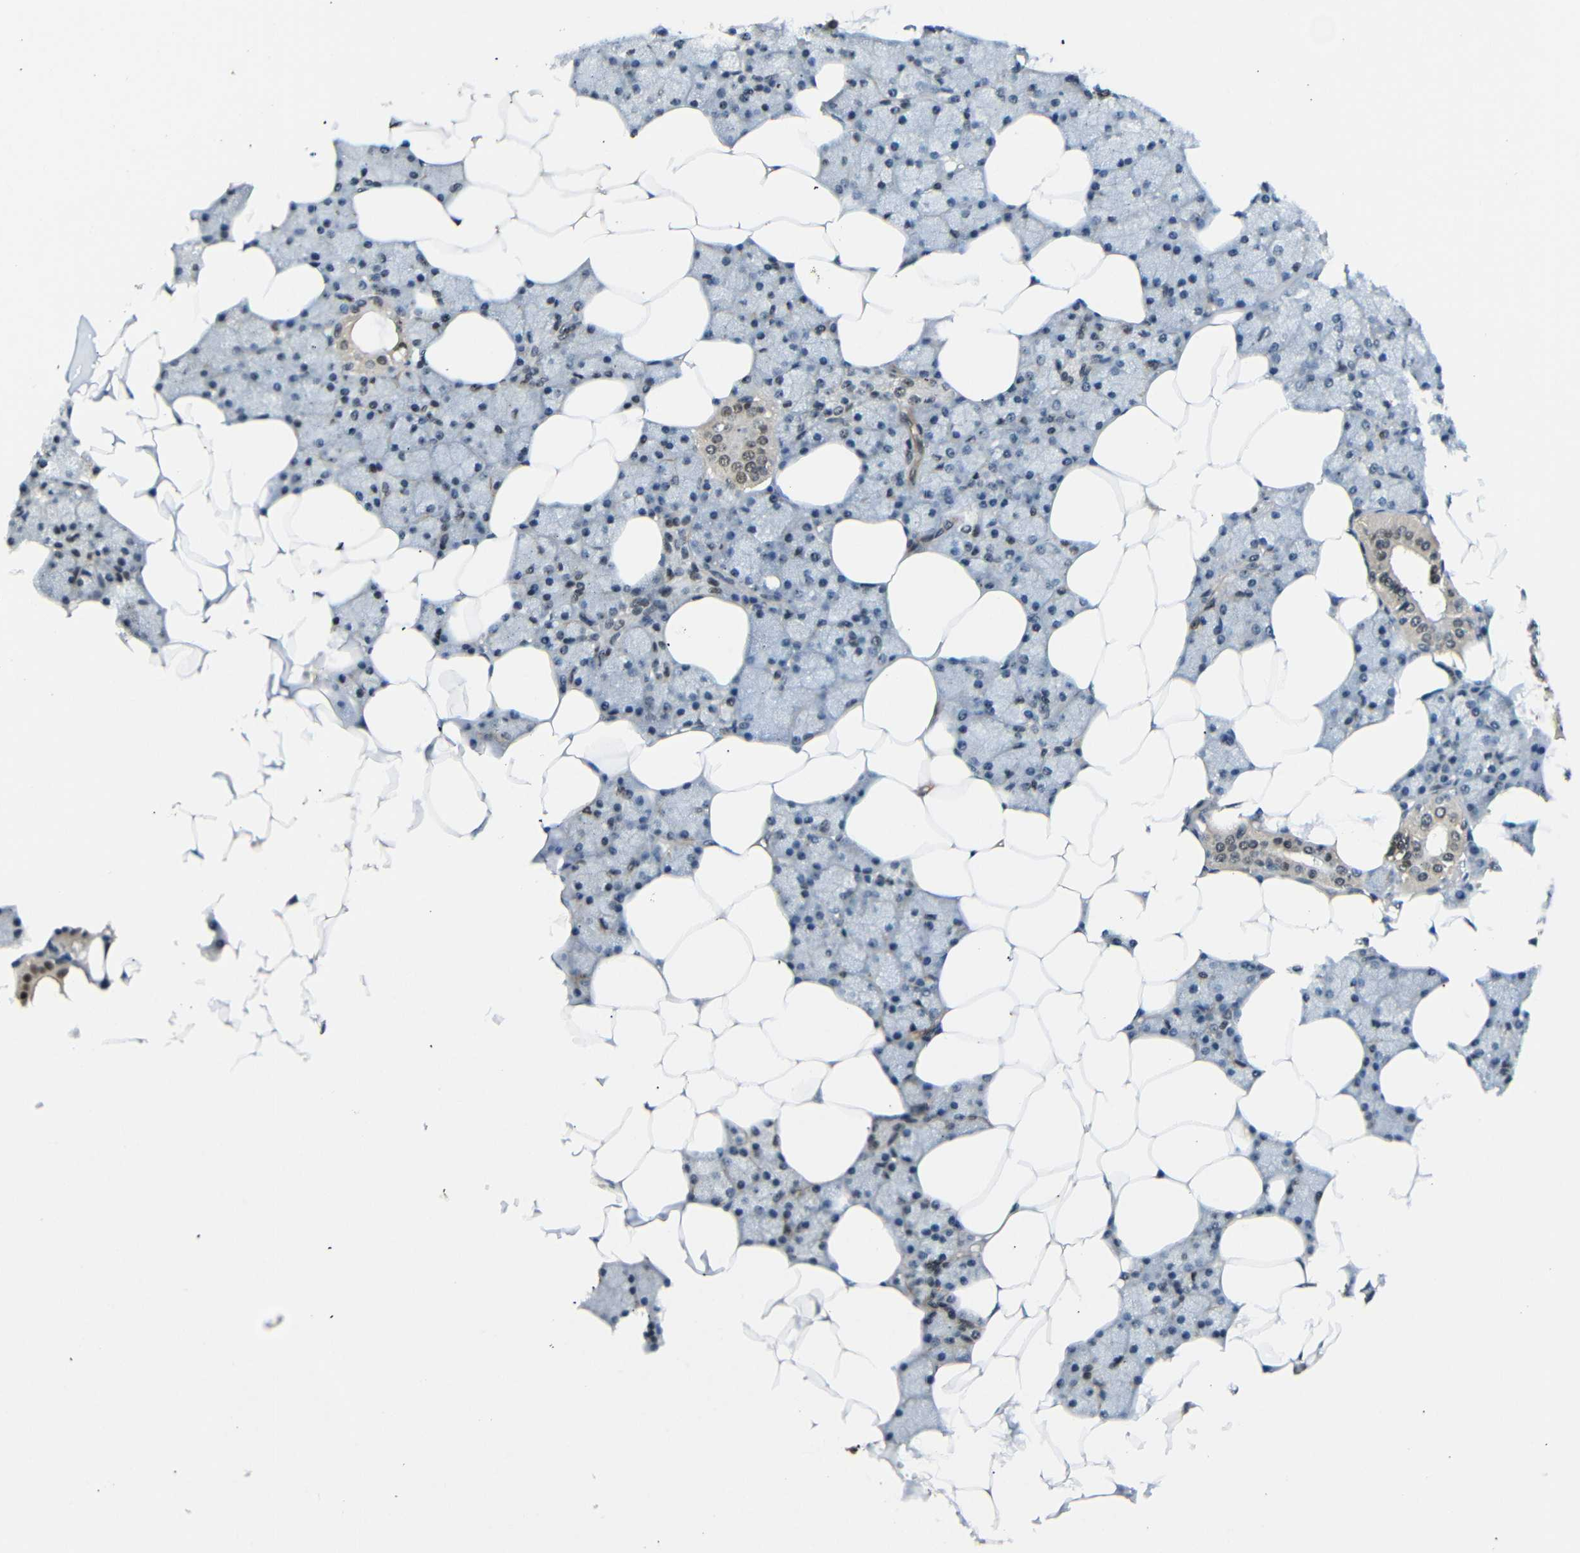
{"staining": {"intensity": "moderate", "quantity": "25%-75%", "location": "cytoplasmic/membranous,nuclear"}, "tissue": "salivary gland", "cell_type": "Glandular cells", "image_type": "normal", "snomed": [{"axis": "morphology", "description": "Normal tissue, NOS"}, {"axis": "topography", "description": "Salivary gland"}], "caption": "Protein expression by IHC exhibits moderate cytoplasmic/membranous,nuclear expression in approximately 25%-75% of glandular cells in unremarkable salivary gland.", "gene": "PARN", "patient": {"sex": "male", "age": 62}}